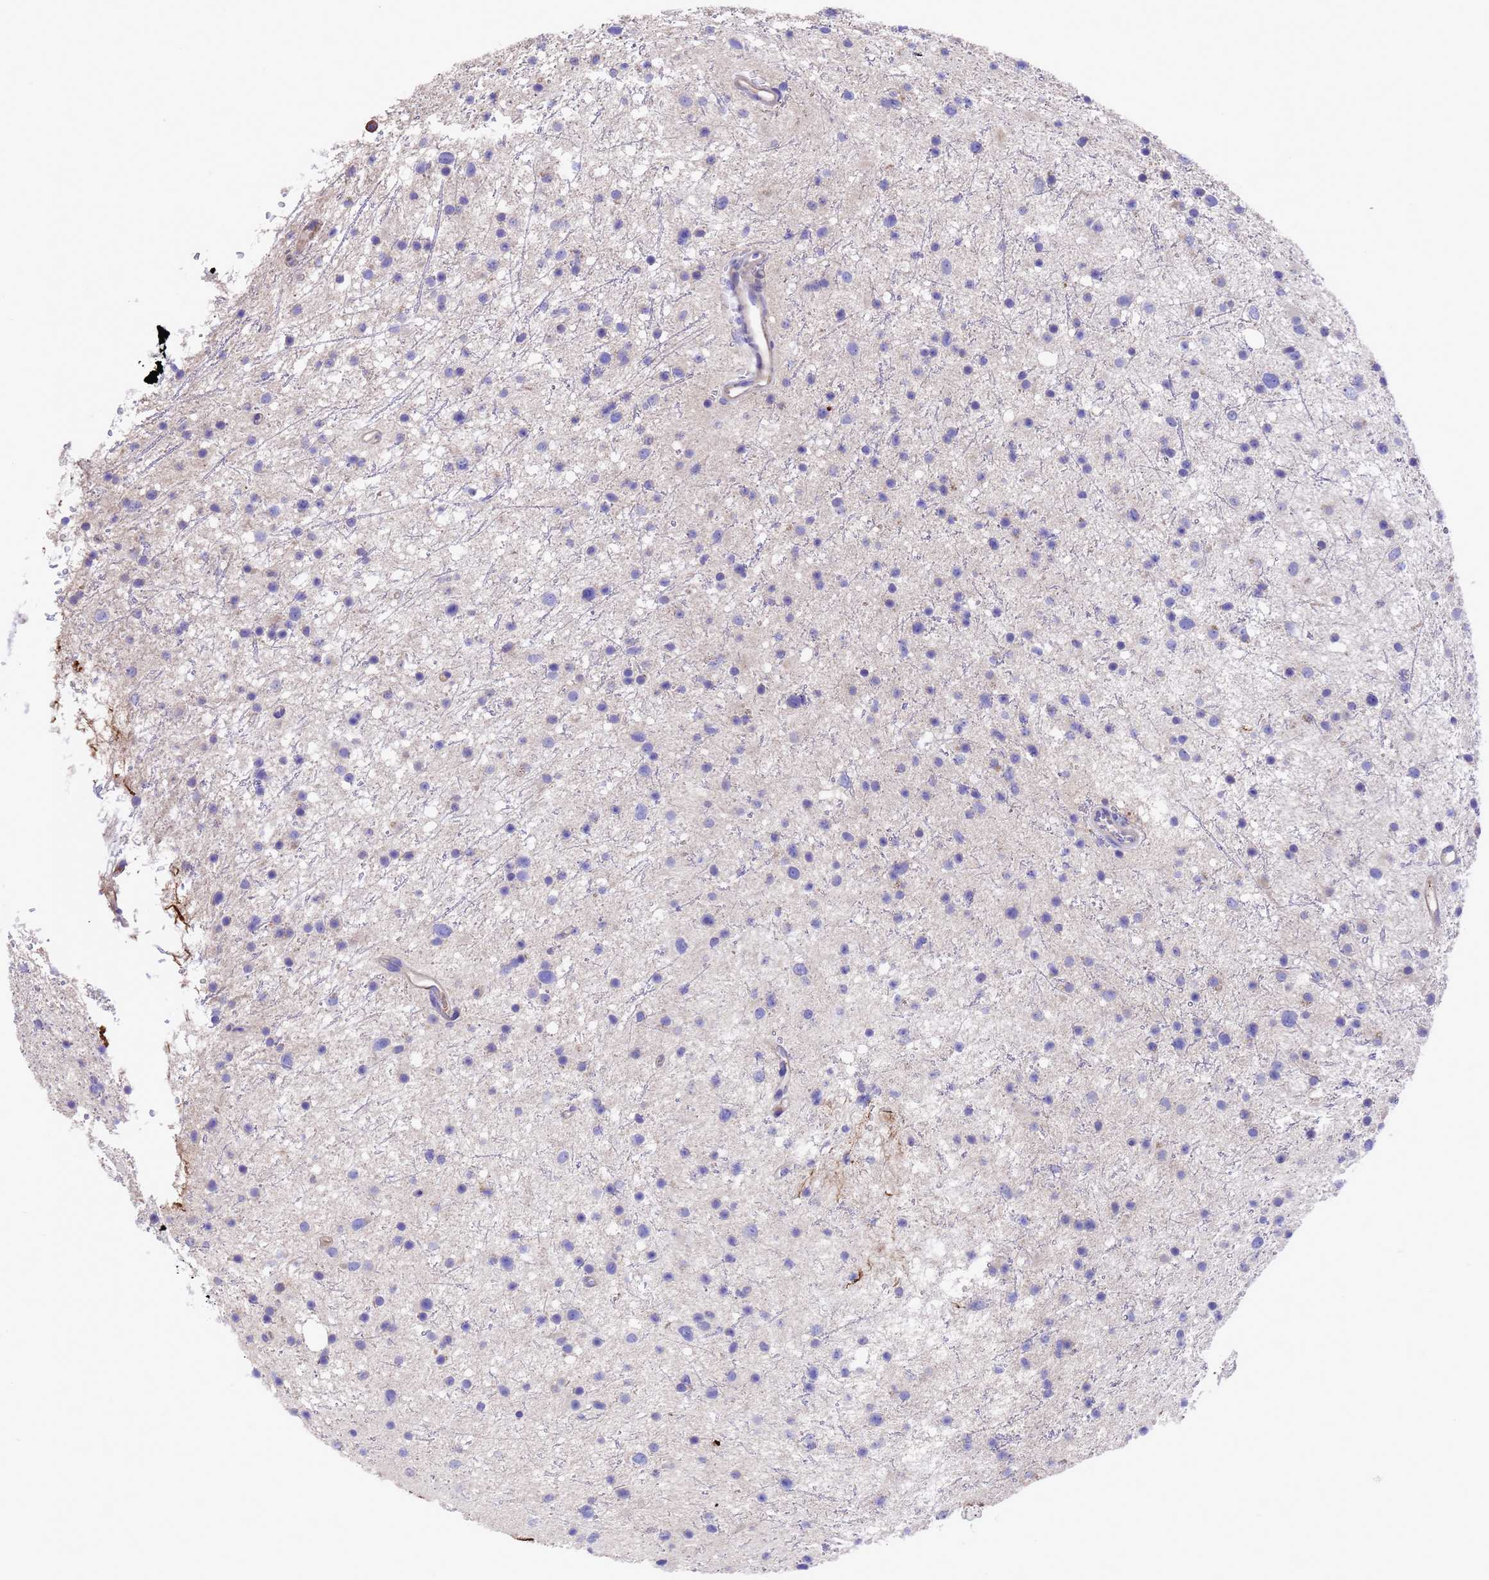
{"staining": {"intensity": "negative", "quantity": "none", "location": "none"}, "tissue": "glioma", "cell_type": "Tumor cells", "image_type": "cancer", "snomed": [{"axis": "morphology", "description": "Glioma, malignant, Low grade"}, {"axis": "topography", "description": "Cerebral cortex"}], "caption": "Tumor cells are negative for protein expression in human glioma.", "gene": "ELP6", "patient": {"sex": "female", "age": 39}}